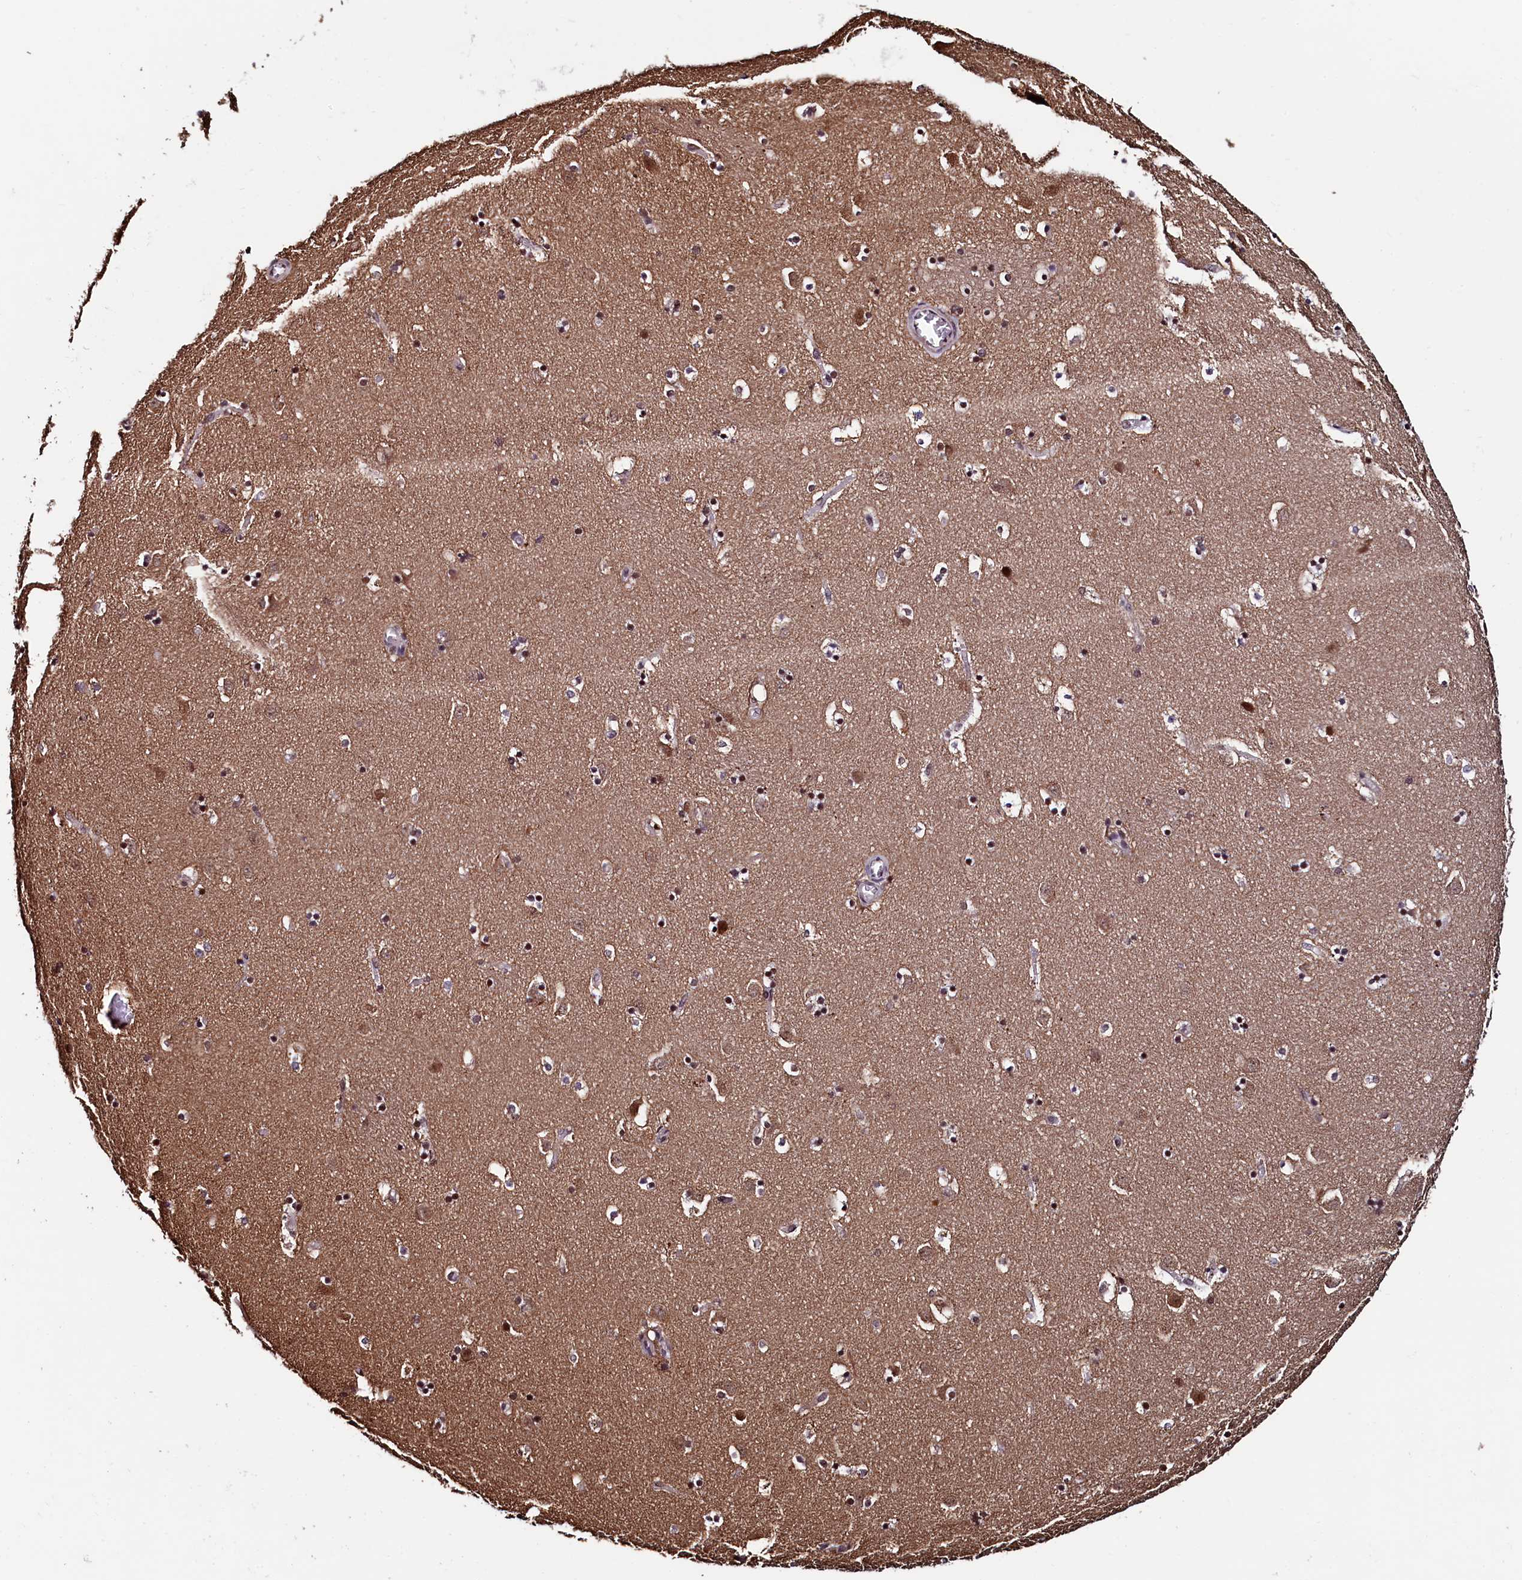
{"staining": {"intensity": "moderate", "quantity": "25%-75%", "location": "cytoplasmic/membranous,nuclear"}, "tissue": "caudate", "cell_type": "Glial cells", "image_type": "normal", "snomed": [{"axis": "morphology", "description": "Normal tissue, NOS"}, {"axis": "topography", "description": "Lateral ventricle wall"}], "caption": "Human caudate stained for a protein (brown) exhibits moderate cytoplasmic/membranous,nuclear positive expression in approximately 25%-75% of glial cells.", "gene": "LEO1", "patient": {"sex": "male", "age": 45}}